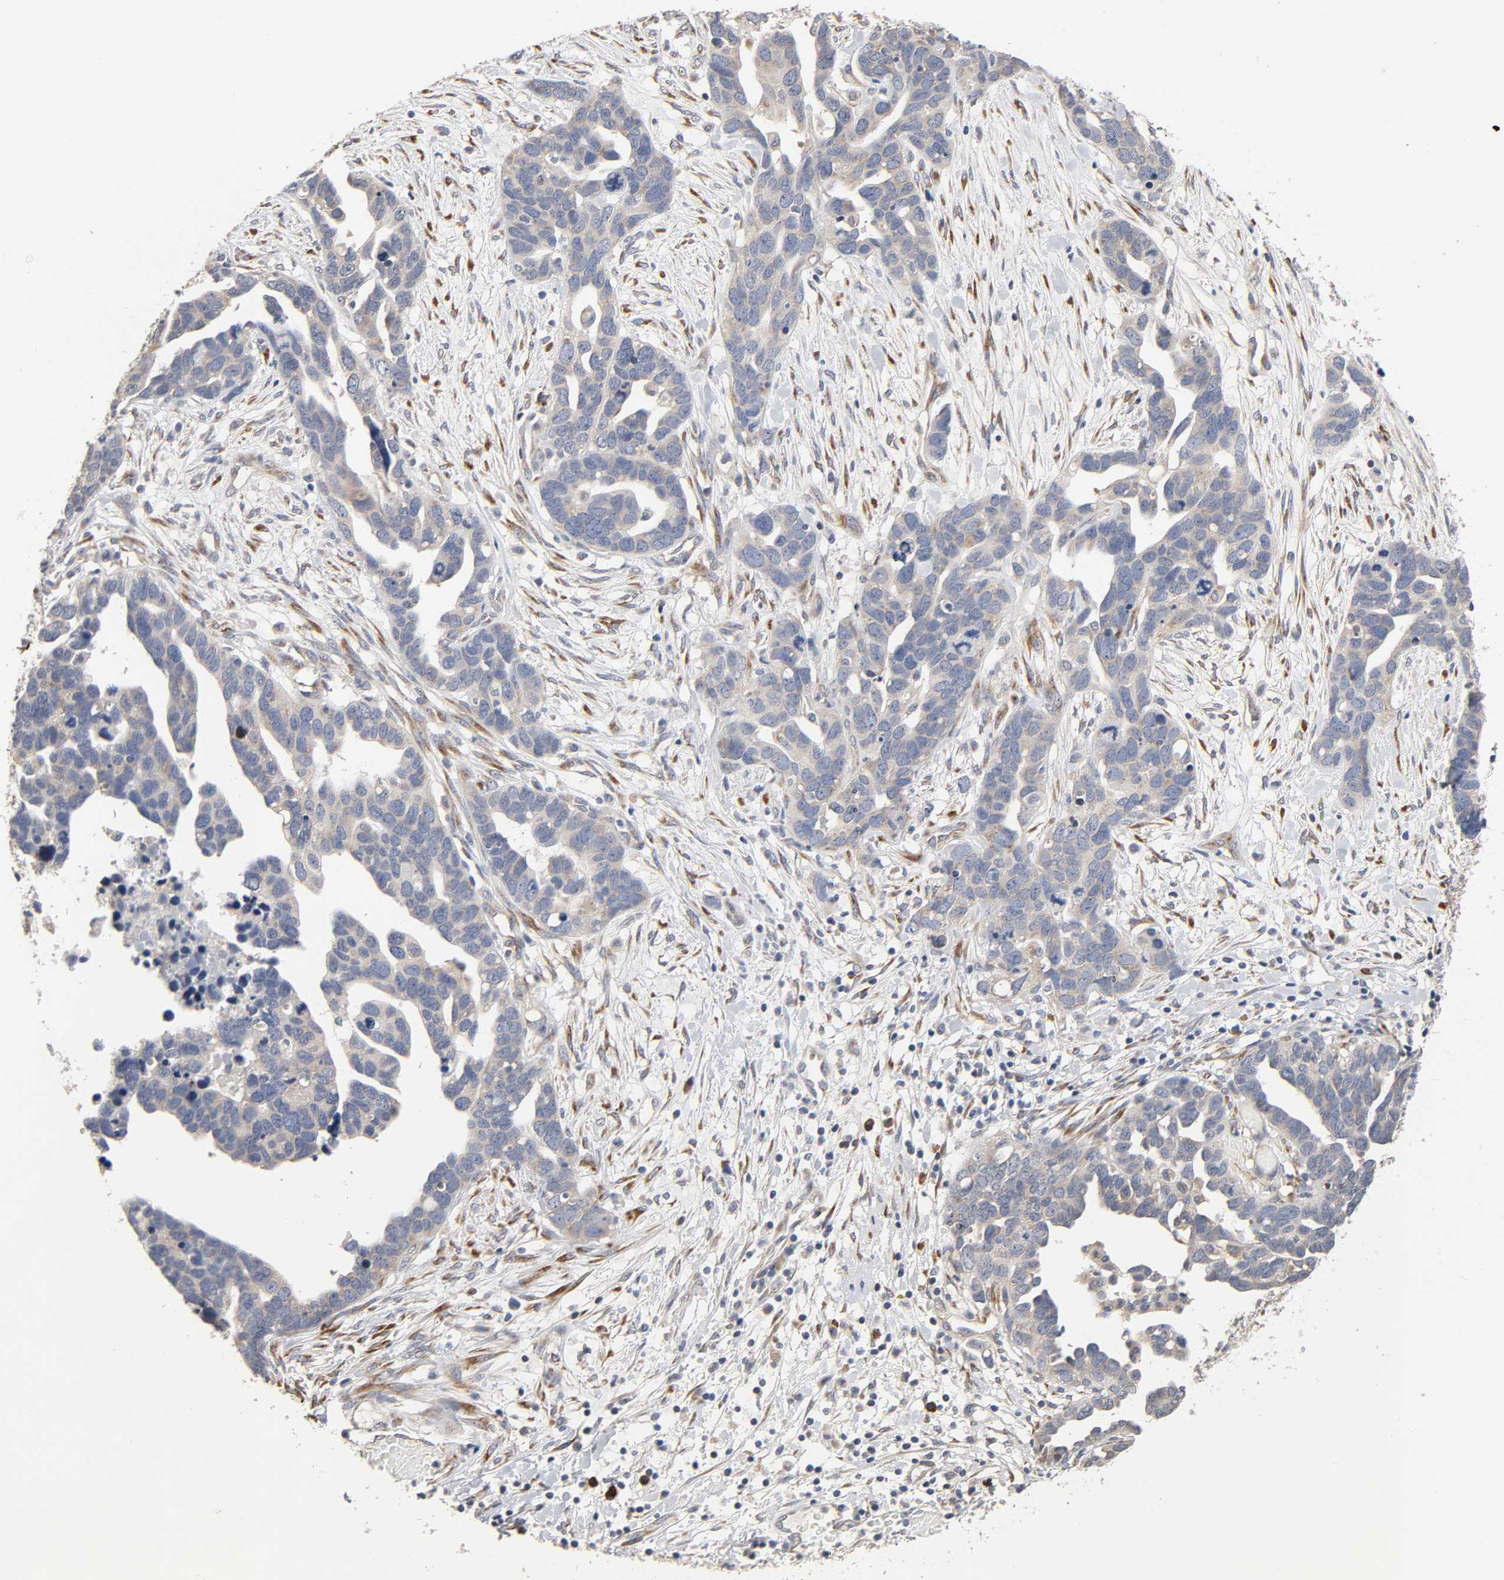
{"staining": {"intensity": "negative", "quantity": "none", "location": "none"}, "tissue": "ovarian cancer", "cell_type": "Tumor cells", "image_type": "cancer", "snomed": [{"axis": "morphology", "description": "Cystadenocarcinoma, serous, NOS"}, {"axis": "topography", "description": "Ovary"}], "caption": "This is a image of immunohistochemistry staining of ovarian cancer (serous cystadenocarcinoma), which shows no expression in tumor cells.", "gene": "HDLBP", "patient": {"sex": "female", "age": 54}}